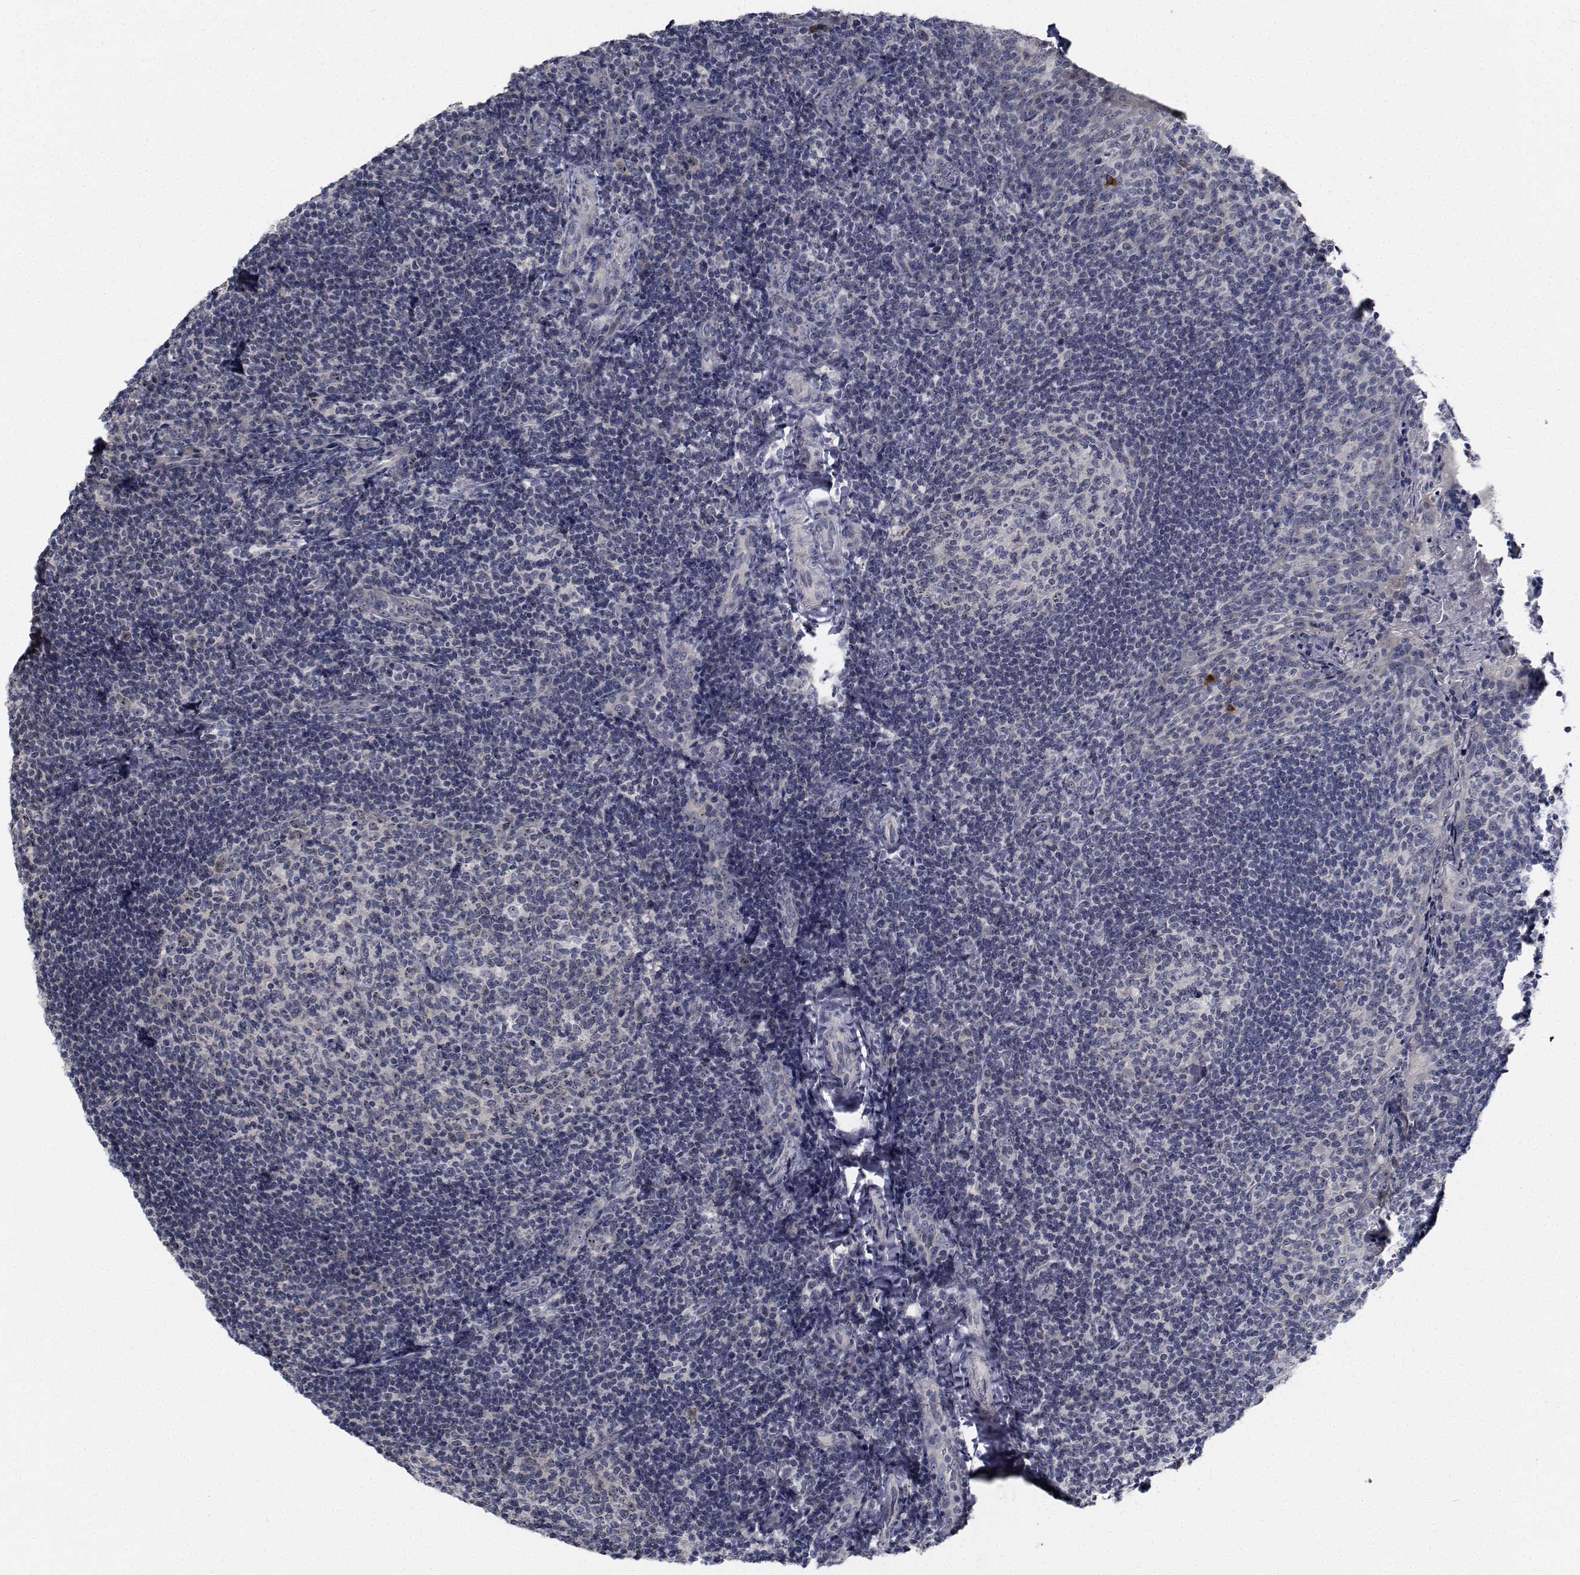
{"staining": {"intensity": "weak", "quantity": "25%-75%", "location": "nuclear"}, "tissue": "tonsil", "cell_type": "Germinal center cells", "image_type": "normal", "snomed": [{"axis": "morphology", "description": "Normal tissue, NOS"}, {"axis": "topography", "description": "Tonsil"}], "caption": "Immunohistochemistry (IHC) image of benign tonsil: human tonsil stained using IHC exhibits low levels of weak protein expression localized specifically in the nuclear of germinal center cells, appearing as a nuclear brown color.", "gene": "NVL", "patient": {"sex": "female", "age": 10}}